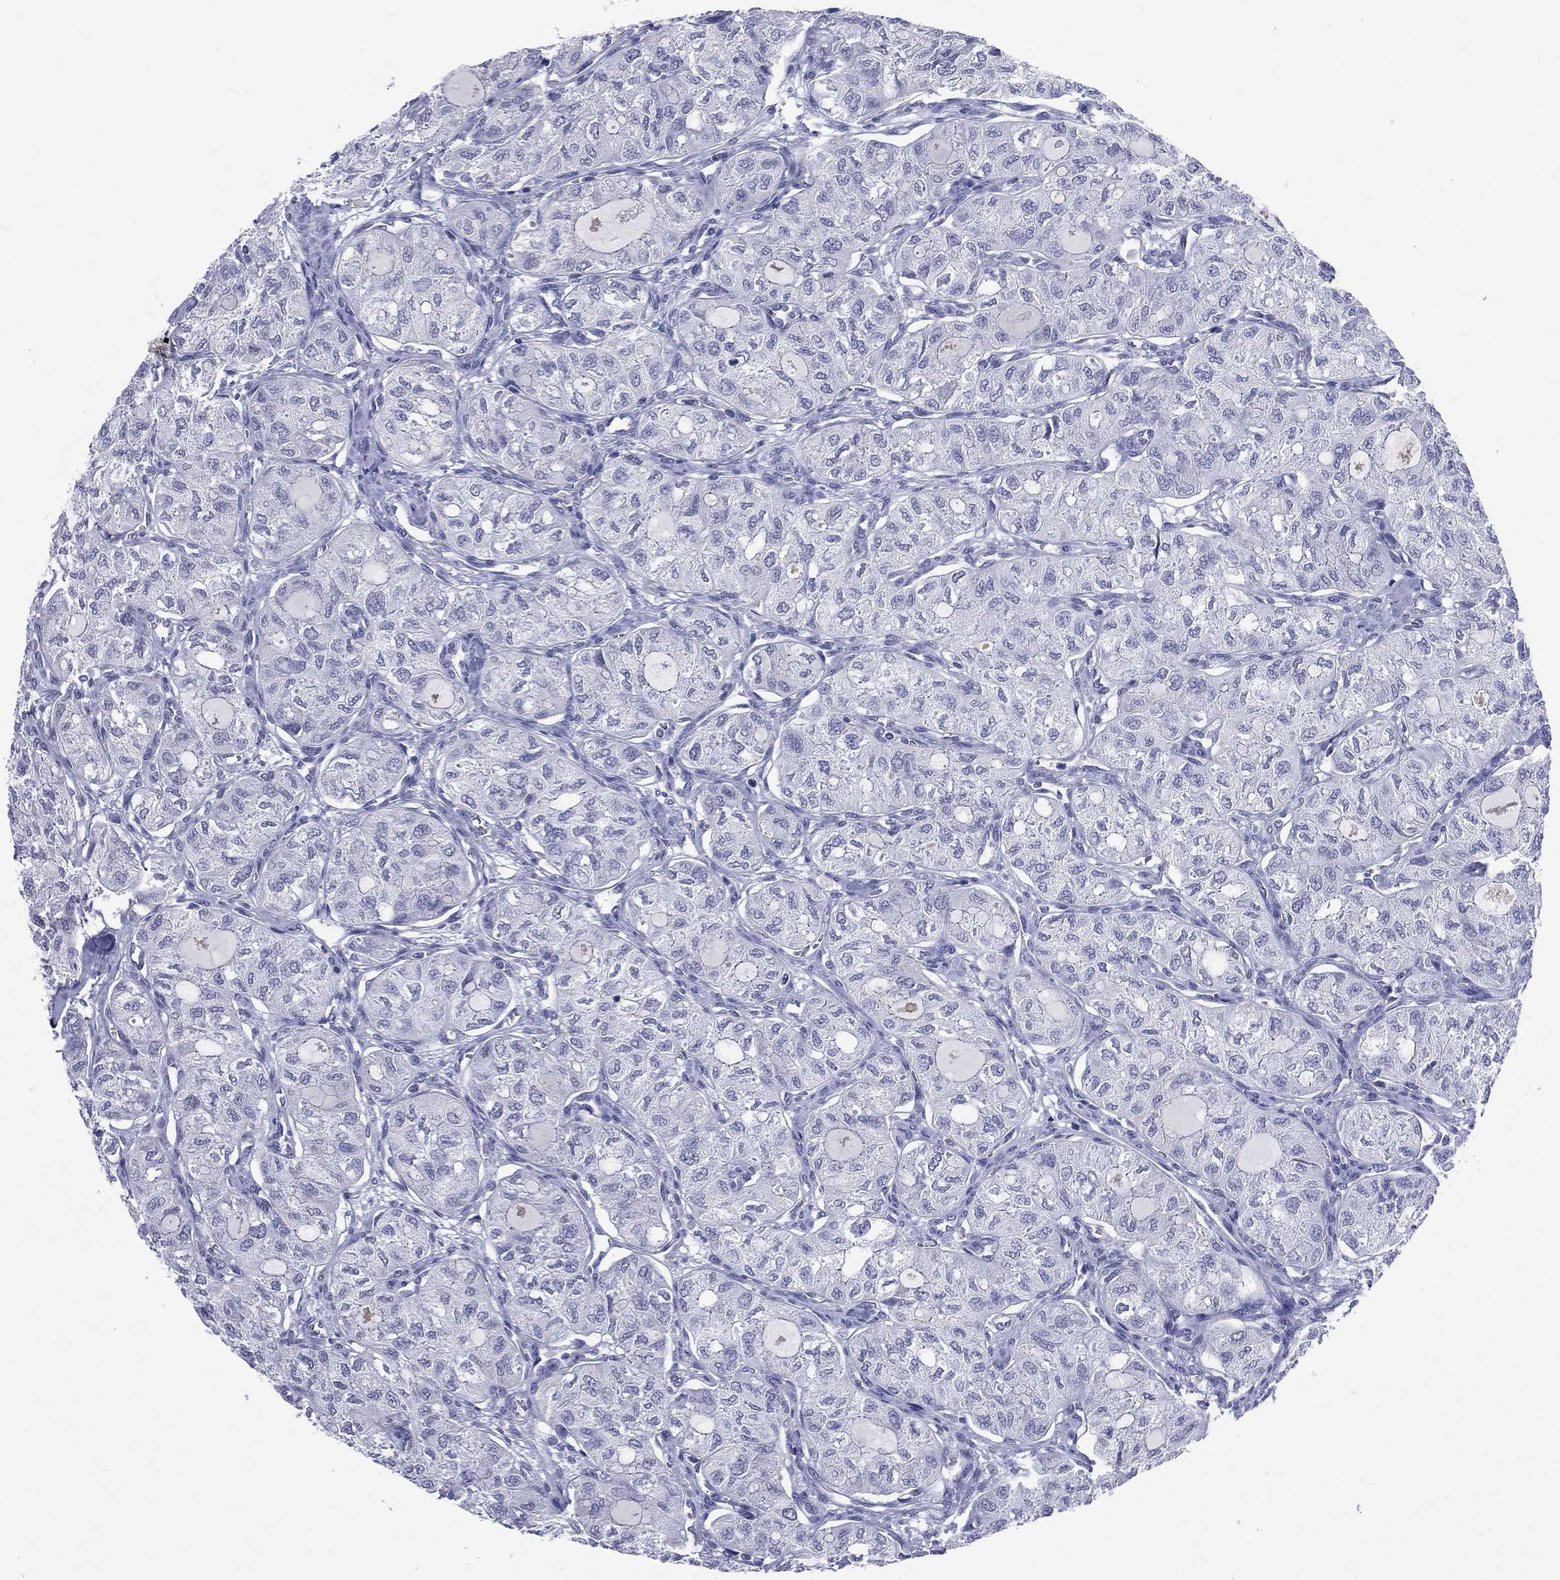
{"staining": {"intensity": "negative", "quantity": "none", "location": "none"}, "tissue": "thyroid cancer", "cell_type": "Tumor cells", "image_type": "cancer", "snomed": [{"axis": "morphology", "description": "Follicular adenoma carcinoma, NOS"}, {"axis": "topography", "description": "Thyroid gland"}], "caption": "This is an immunohistochemistry (IHC) micrograph of human follicular adenoma carcinoma (thyroid). There is no positivity in tumor cells.", "gene": "SSX1", "patient": {"sex": "male", "age": 75}}